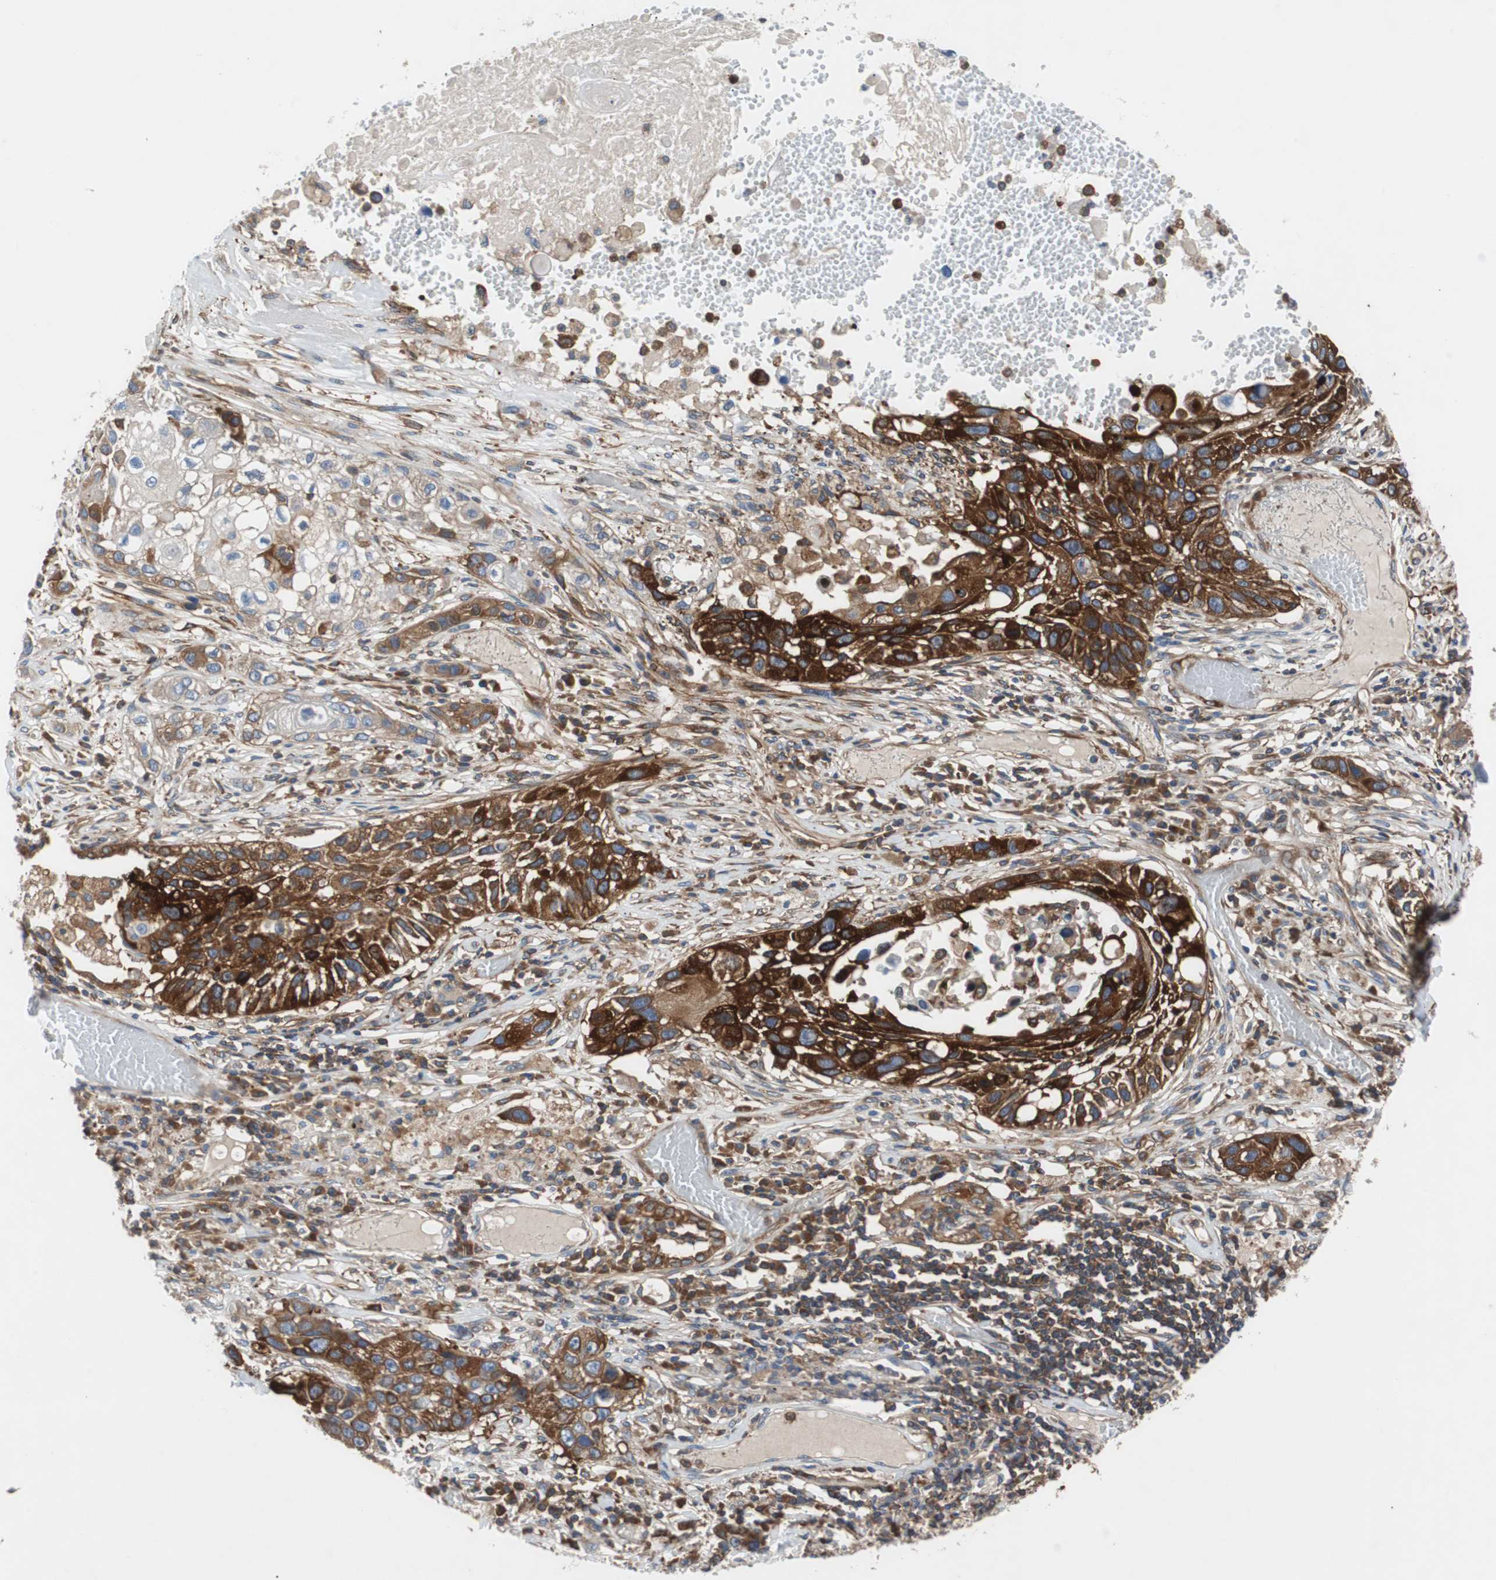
{"staining": {"intensity": "strong", "quantity": "25%-75%", "location": "cytoplasmic/membranous"}, "tissue": "lung cancer", "cell_type": "Tumor cells", "image_type": "cancer", "snomed": [{"axis": "morphology", "description": "Squamous cell carcinoma, NOS"}, {"axis": "topography", "description": "Lung"}], "caption": "Lung squamous cell carcinoma was stained to show a protein in brown. There is high levels of strong cytoplasmic/membranous expression in approximately 25%-75% of tumor cells. (DAB (3,3'-diaminobenzidine) IHC with brightfield microscopy, high magnification).", "gene": "GYS1", "patient": {"sex": "male", "age": 71}}